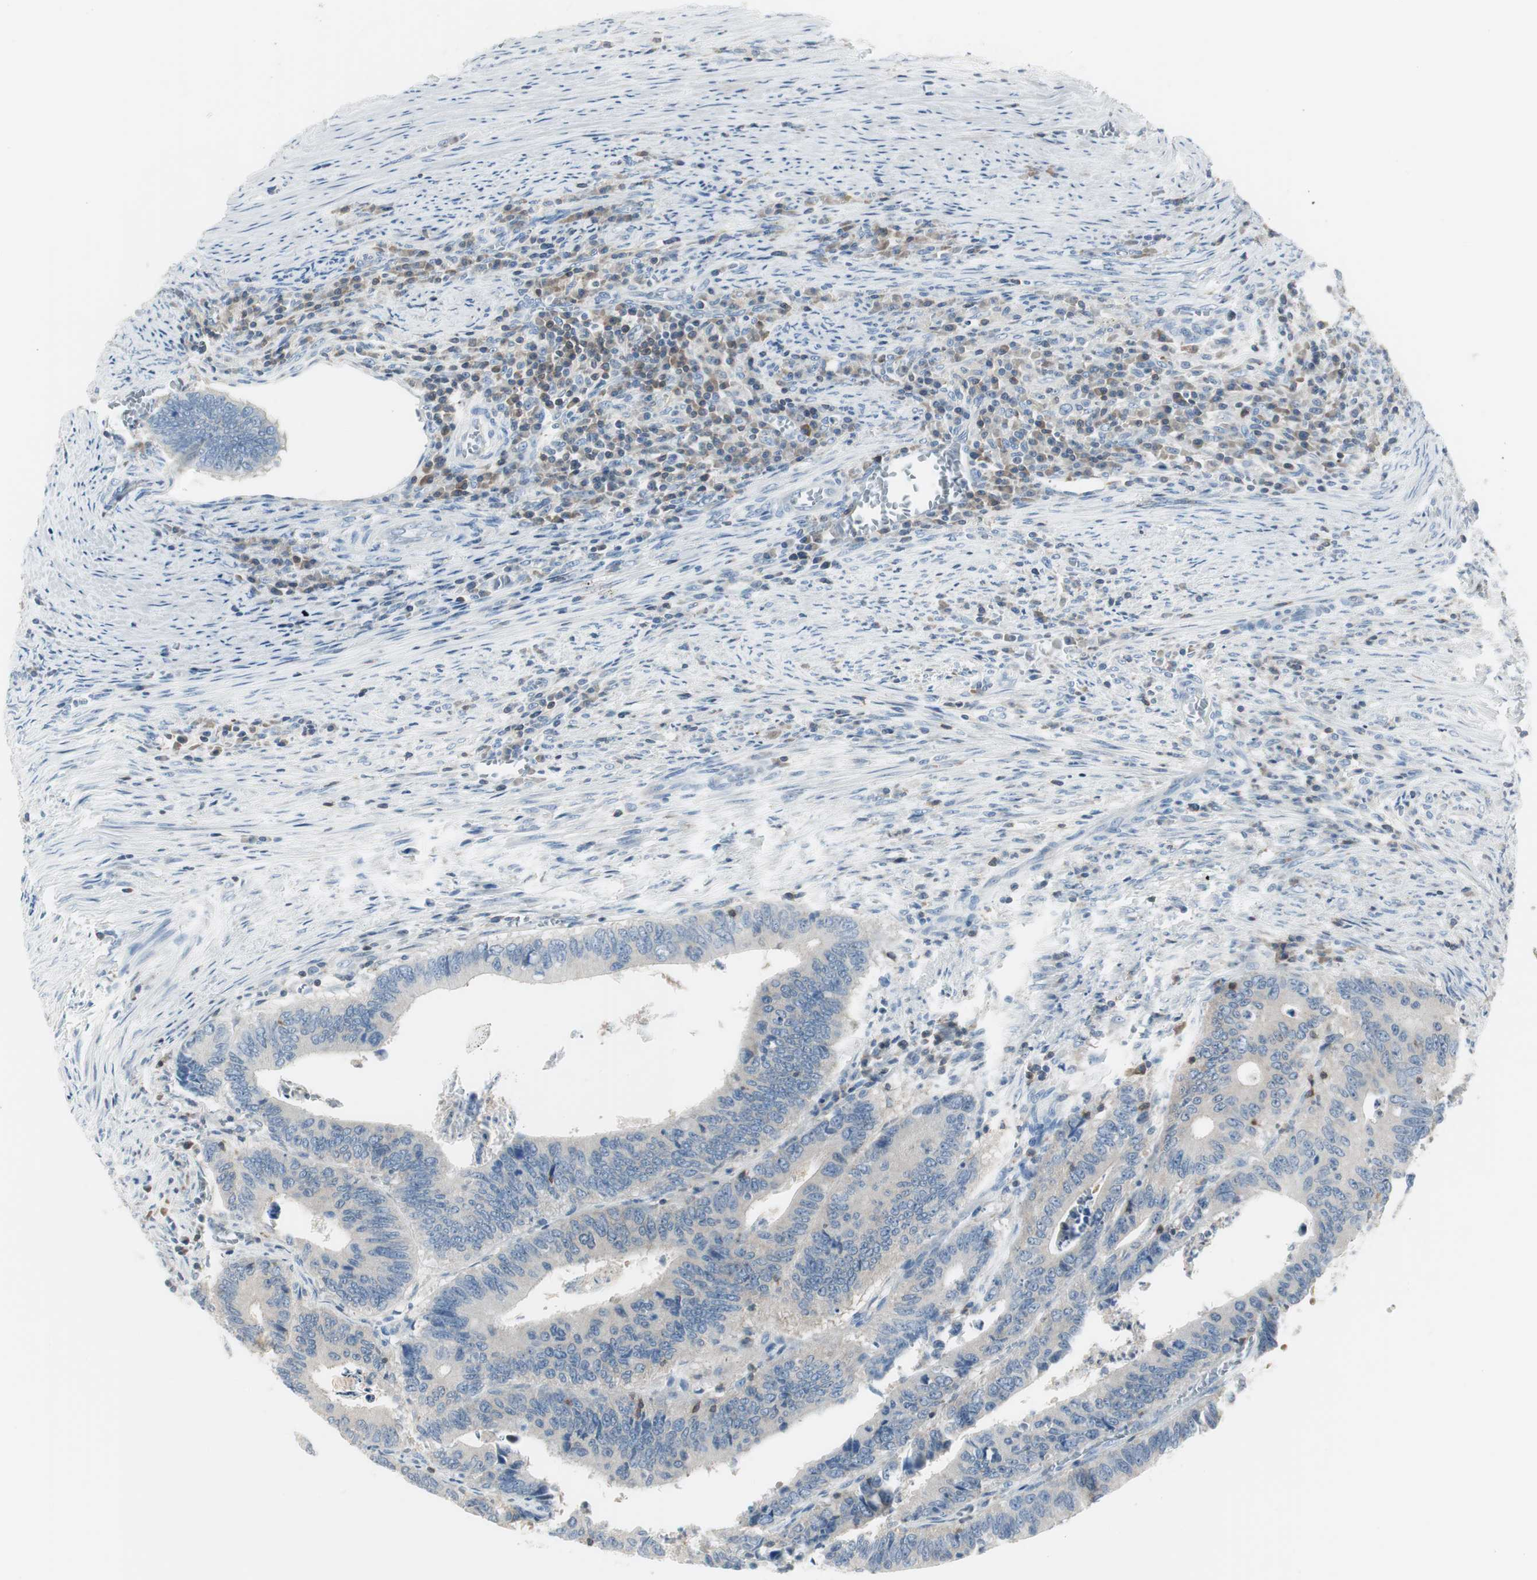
{"staining": {"intensity": "weak", "quantity": "<25%", "location": "cytoplasmic/membranous"}, "tissue": "colorectal cancer", "cell_type": "Tumor cells", "image_type": "cancer", "snomed": [{"axis": "morphology", "description": "Adenocarcinoma, NOS"}, {"axis": "topography", "description": "Colon"}], "caption": "Tumor cells are negative for brown protein staining in colorectal cancer (adenocarcinoma).", "gene": "SLC9A3R1", "patient": {"sex": "male", "age": 72}}